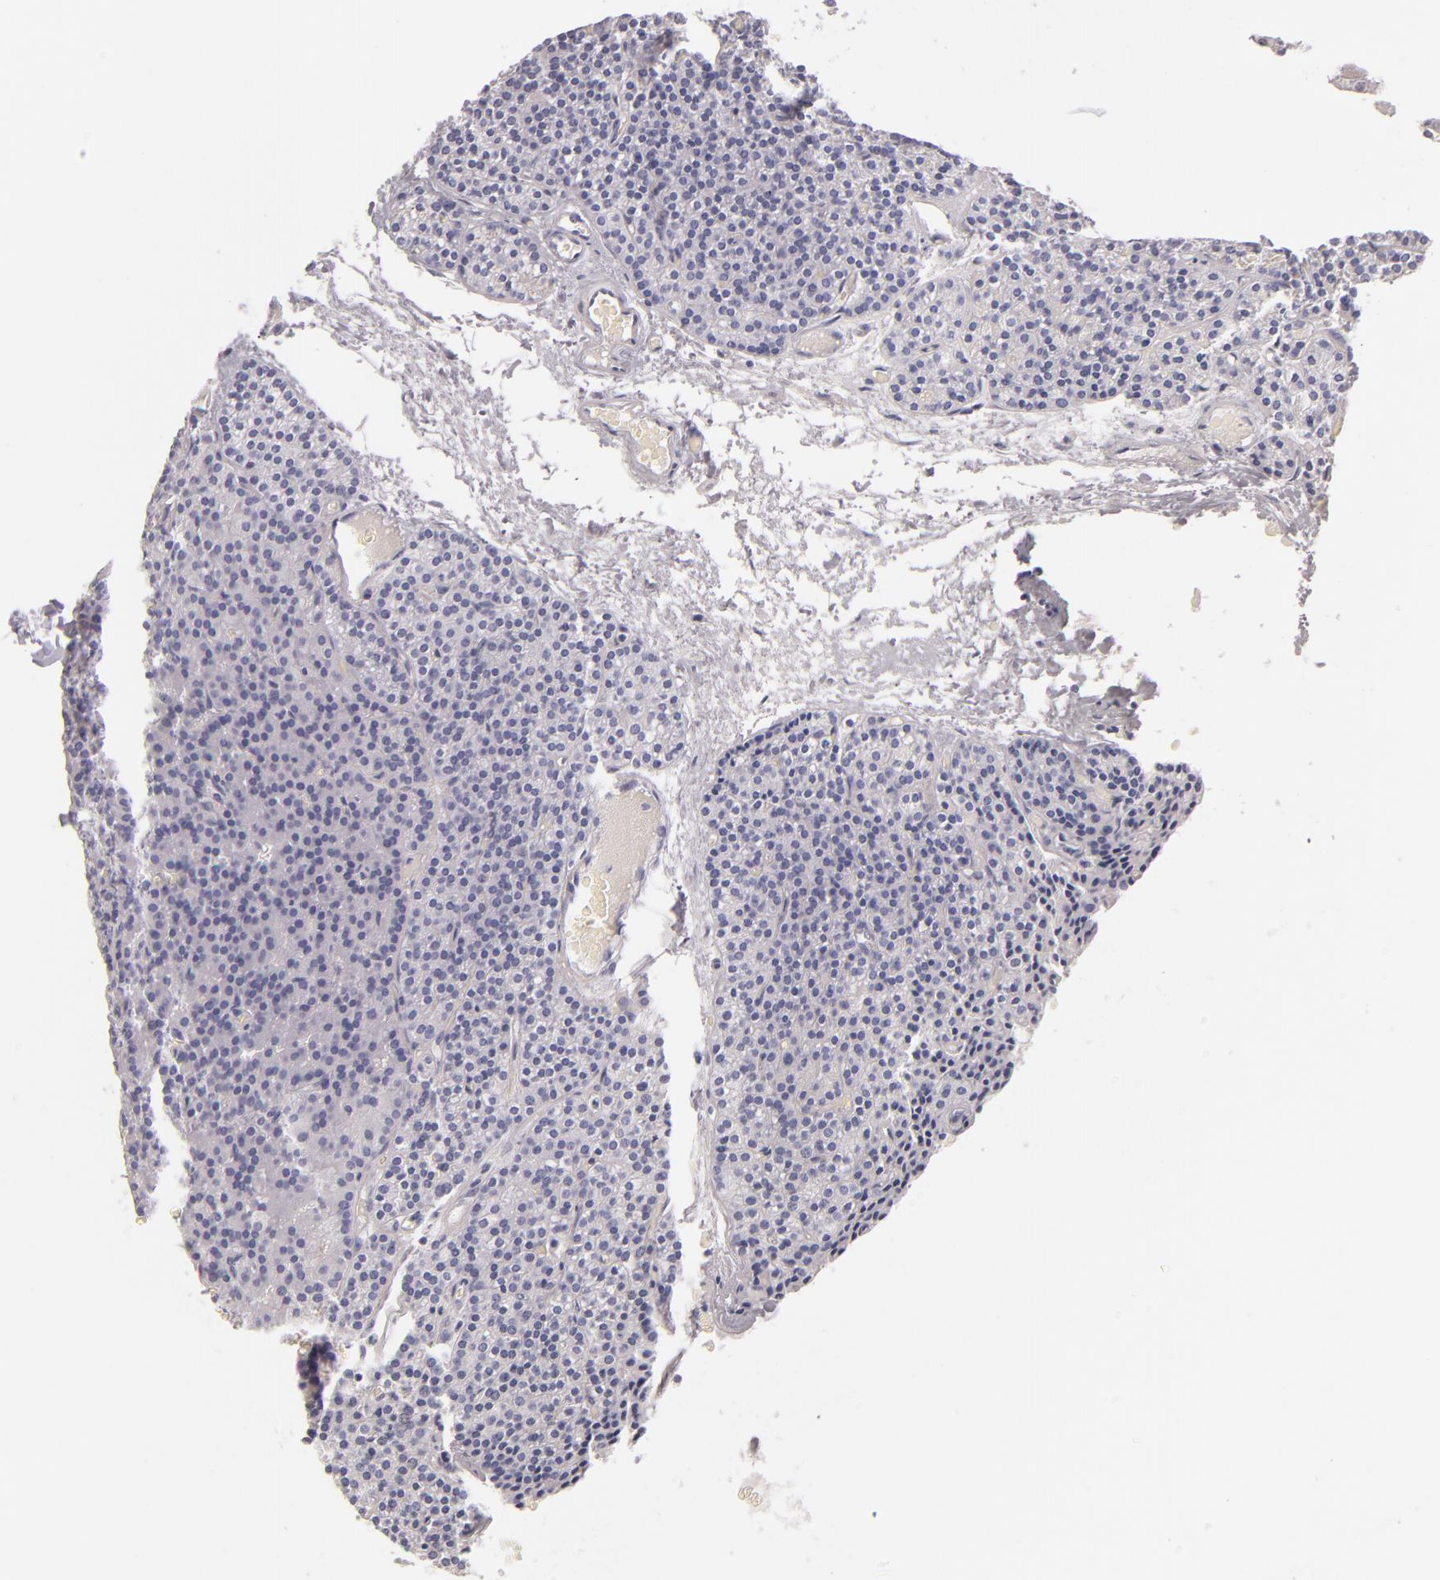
{"staining": {"intensity": "negative", "quantity": "none", "location": "none"}, "tissue": "parathyroid gland", "cell_type": "Glandular cells", "image_type": "normal", "snomed": [{"axis": "morphology", "description": "Normal tissue, NOS"}, {"axis": "topography", "description": "Parathyroid gland"}], "caption": "A high-resolution histopathology image shows immunohistochemistry (IHC) staining of unremarkable parathyroid gland, which exhibits no significant expression in glandular cells.", "gene": "FABP1", "patient": {"sex": "male", "age": 57}}